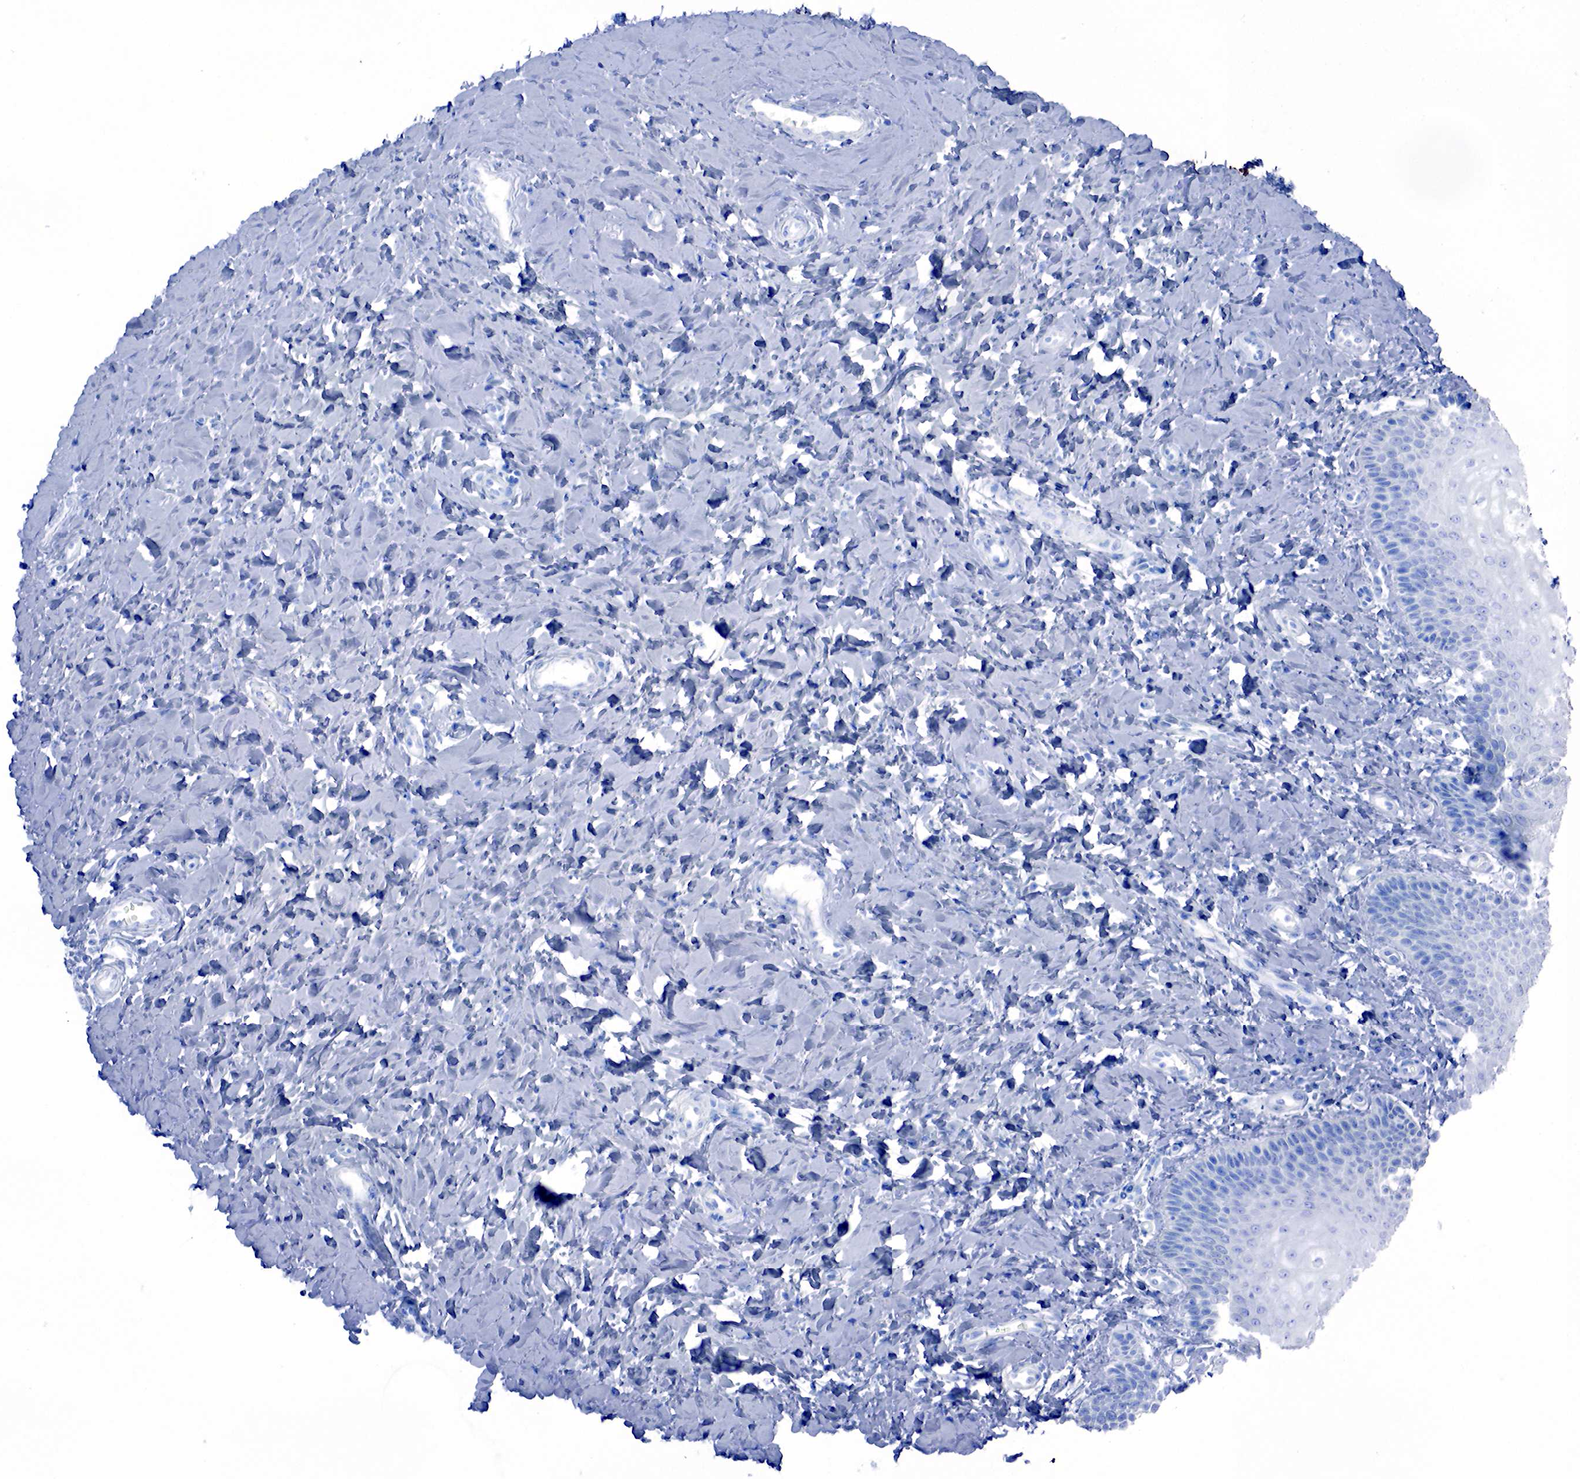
{"staining": {"intensity": "moderate", "quantity": "<25%", "location": "cytoplasmic/membranous"}, "tissue": "vagina", "cell_type": "Squamous epithelial cells", "image_type": "normal", "snomed": [{"axis": "morphology", "description": "Normal tissue, NOS"}, {"axis": "topography", "description": "Vagina"}], "caption": "Human vagina stained for a protein (brown) exhibits moderate cytoplasmic/membranous positive positivity in about <25% of squamous epithelial cells.", "gene": "FUT4", "patient": {"sex": "female", "age": 68}}